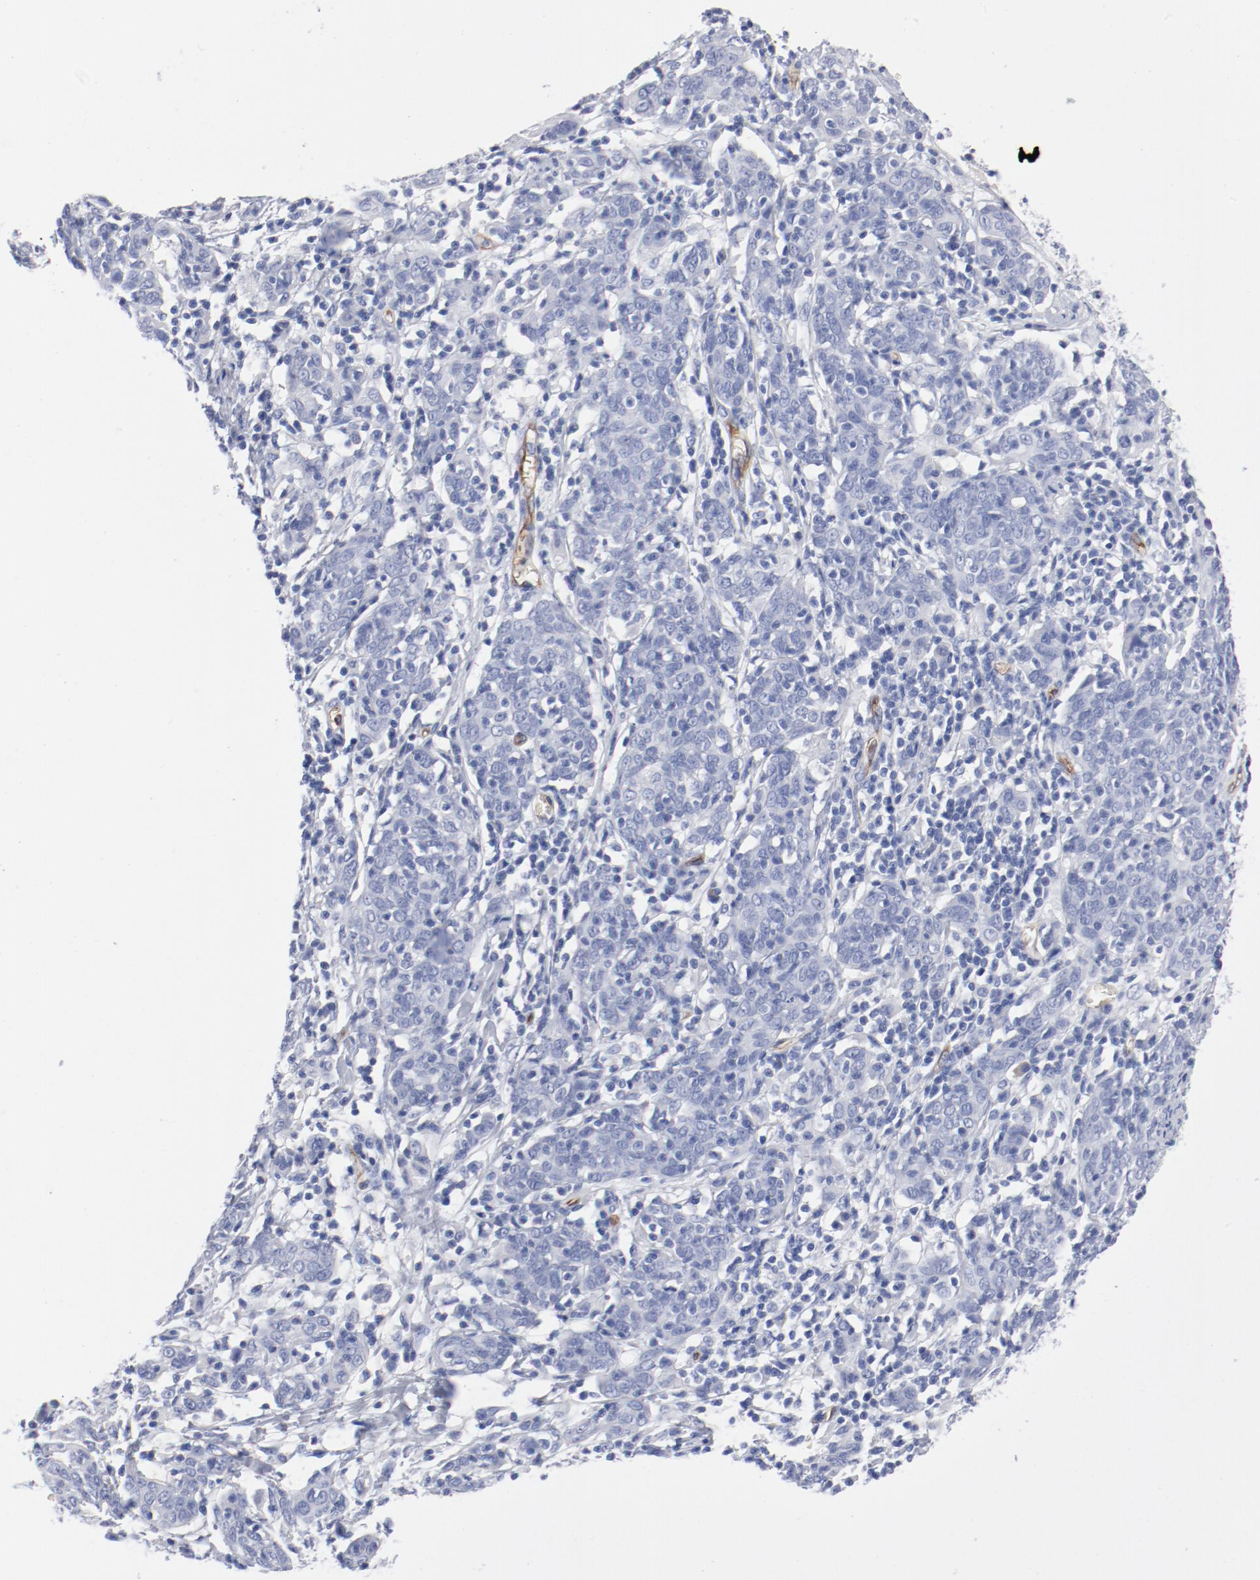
{"staining": {"intensity": "negative", "quantity": "none", "location": "none"}, "tissue": "cervical cancer", "cell_type": "Tumor cells", "image_type": "cancer", "snomed": [{"axis": "morphology", "description": "Normal tissue, NOS"}, {"axis": "morphology", "description": "Squamous cell carcinoma, NOS"}, {"axis": "topography", "description": "Cervix"}], "caption": "Tumor cells are negative for protein expression in human cervical cancer. (DAB immunohistochemistry with hematoxylin counter stain).", "gene": "SHANK3", "patient": {"sex": "female", "age": 67}}